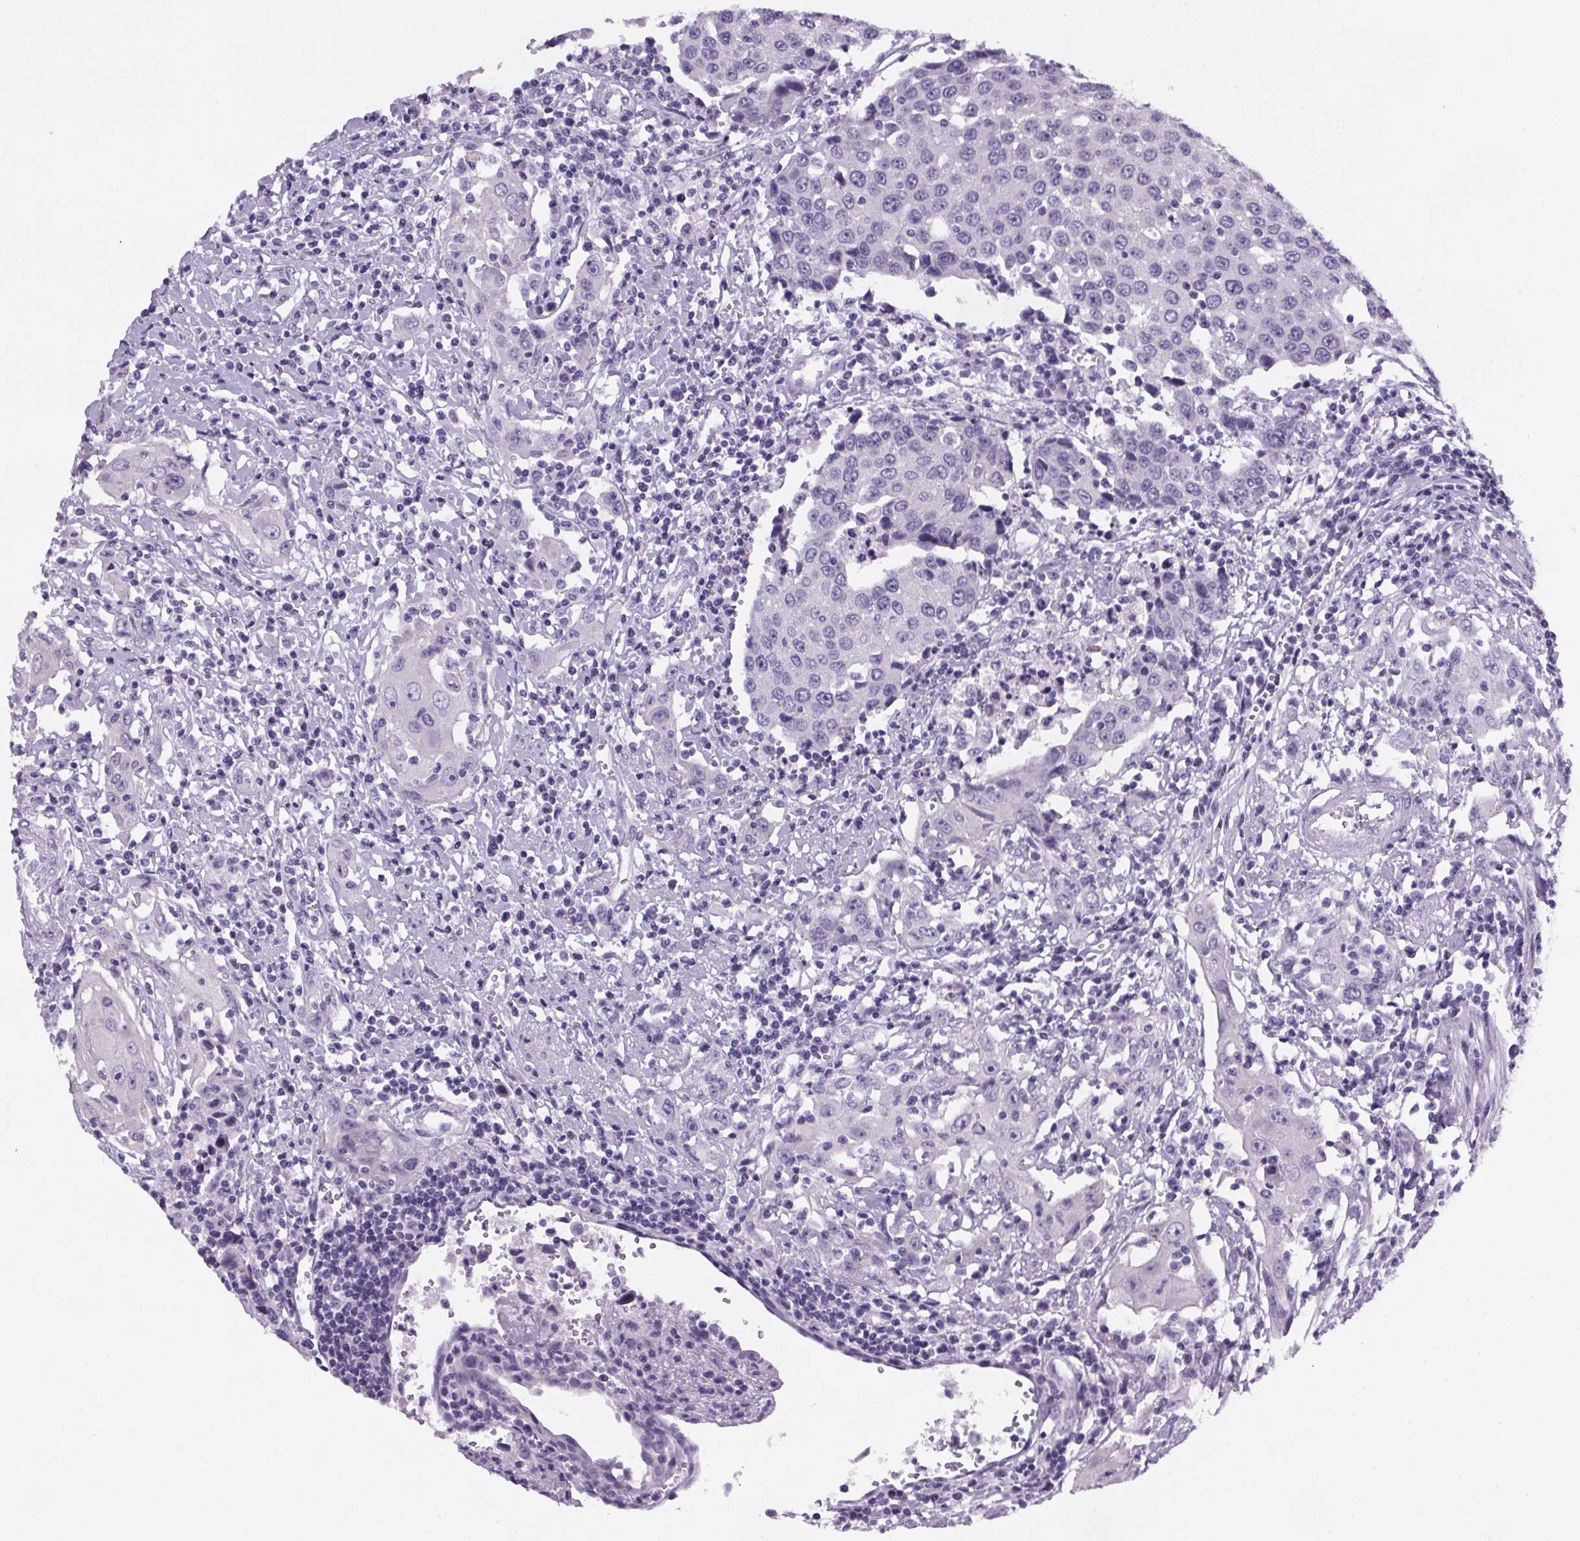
{"staining": {"intensity": "negative", "quantity": "none", "location": "none"}, "tissue": "urothelial cancer", "cell_type": "Tumor cells", "image_type": "cancer", "snomed": [{"axis": "morphology", "description": "Urothelial carcinoma, High grade"}, {"axis": "topography", "description": "Urinary bladder"}], "caption": "An image of human urothelial carcinoma (high-grade) is negative for staining in tumor cells. (DAB (3,3'-diaminobenzidine) immunohistochemistry (IHC), high magnification).", "gene": "CUBN", "patient": {"sex": "female", "age": 85}}